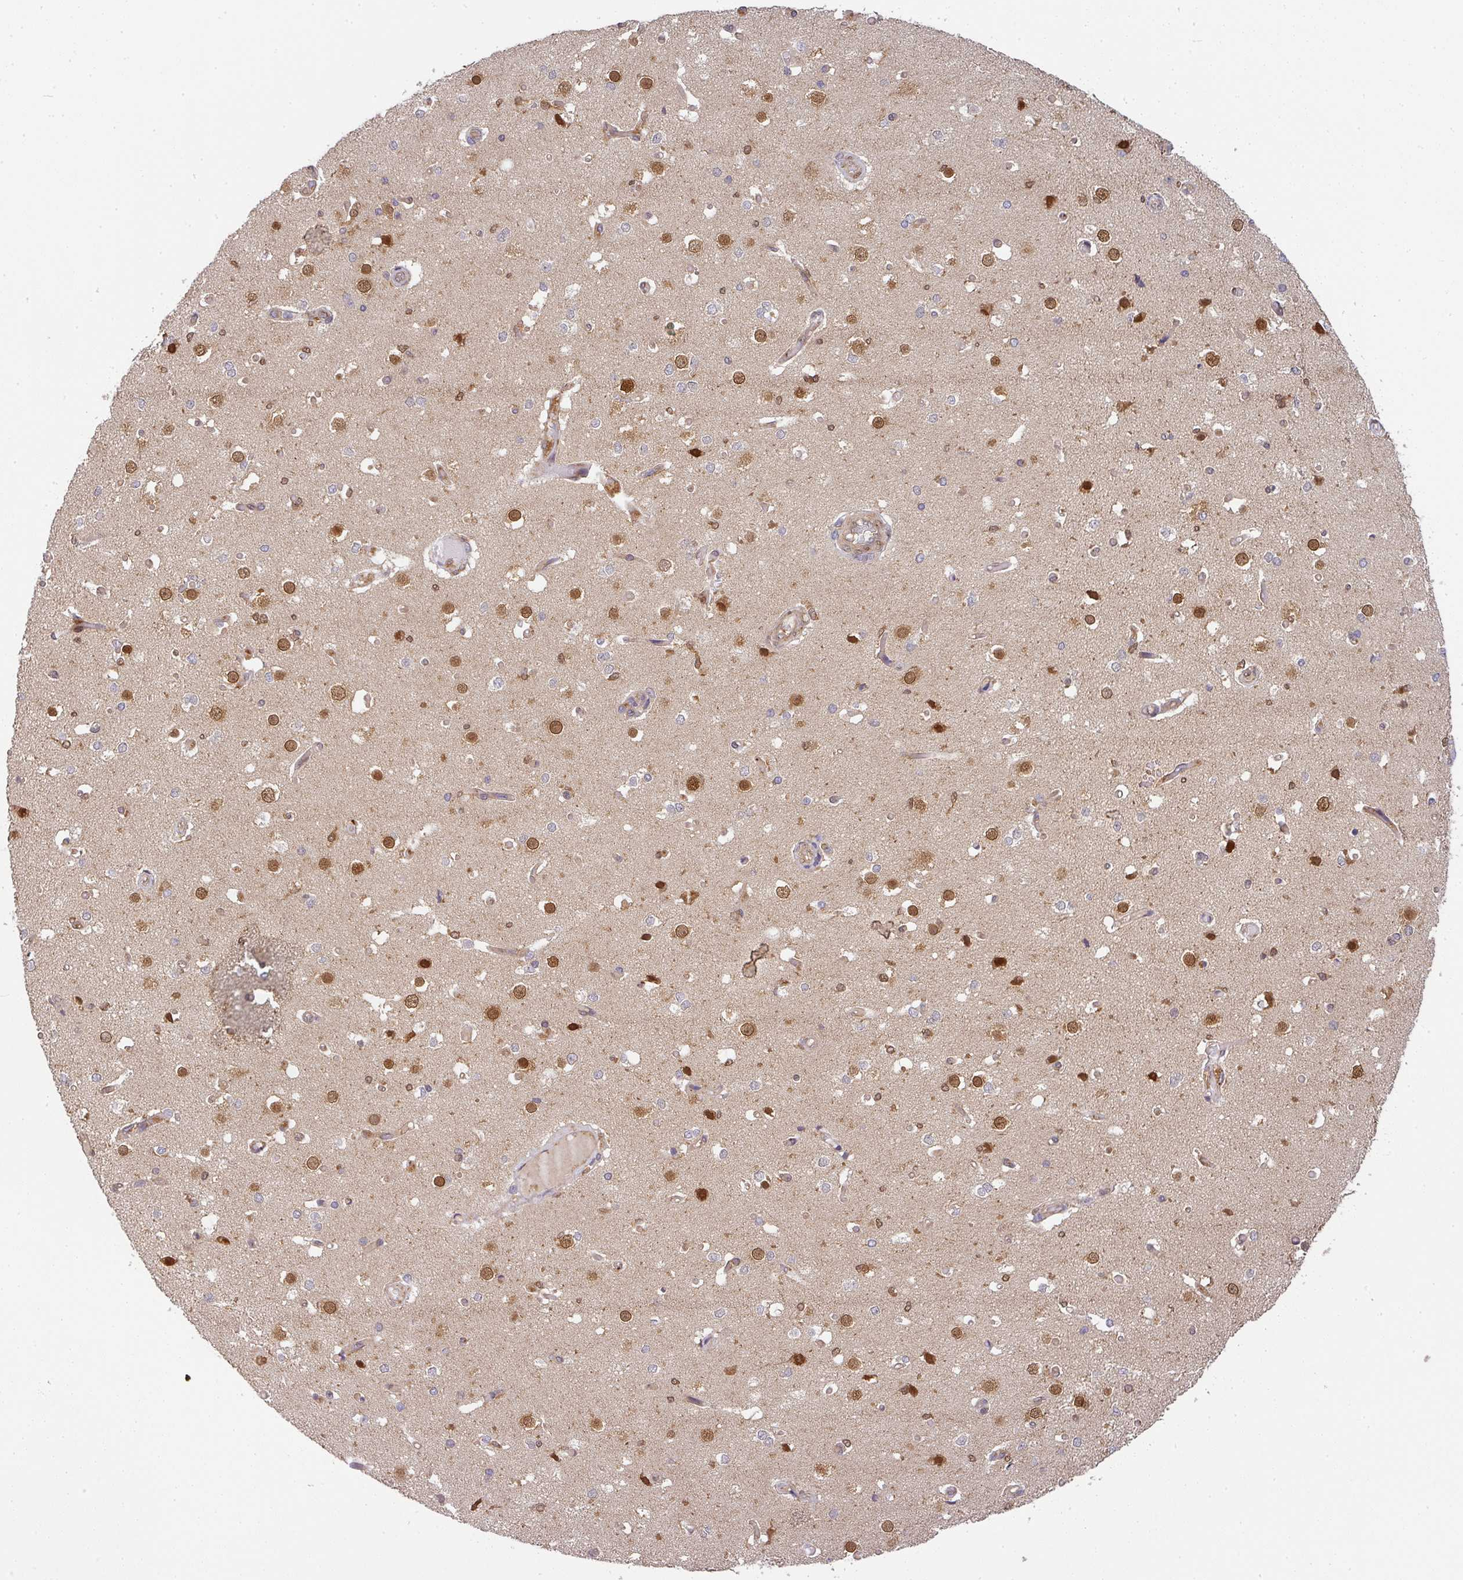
{"staining": {"intensity": "moderate", "quantity": "<25%", "location": "cytoplasmic/membranous"}, "tissue": "cerebral cortex", "cell_type": "Endothelial cells", "image_type": "normal", "snomed": [{"axis": "morphology", "description": "Normal tissue, NOS"}, {"axis": "morphology", "description": "Inflammation, NOS"}, {"axis": "topography", "description": "Cerebral cortex"}], "caption": "Endothelial cells demonstrate low levels of moderate cytoplasmic/membranous positivity in about <25% of cells in benign cerebral cortex.", "gene": "MALSU1", "patient": {"sex": "male", "age": 6}}